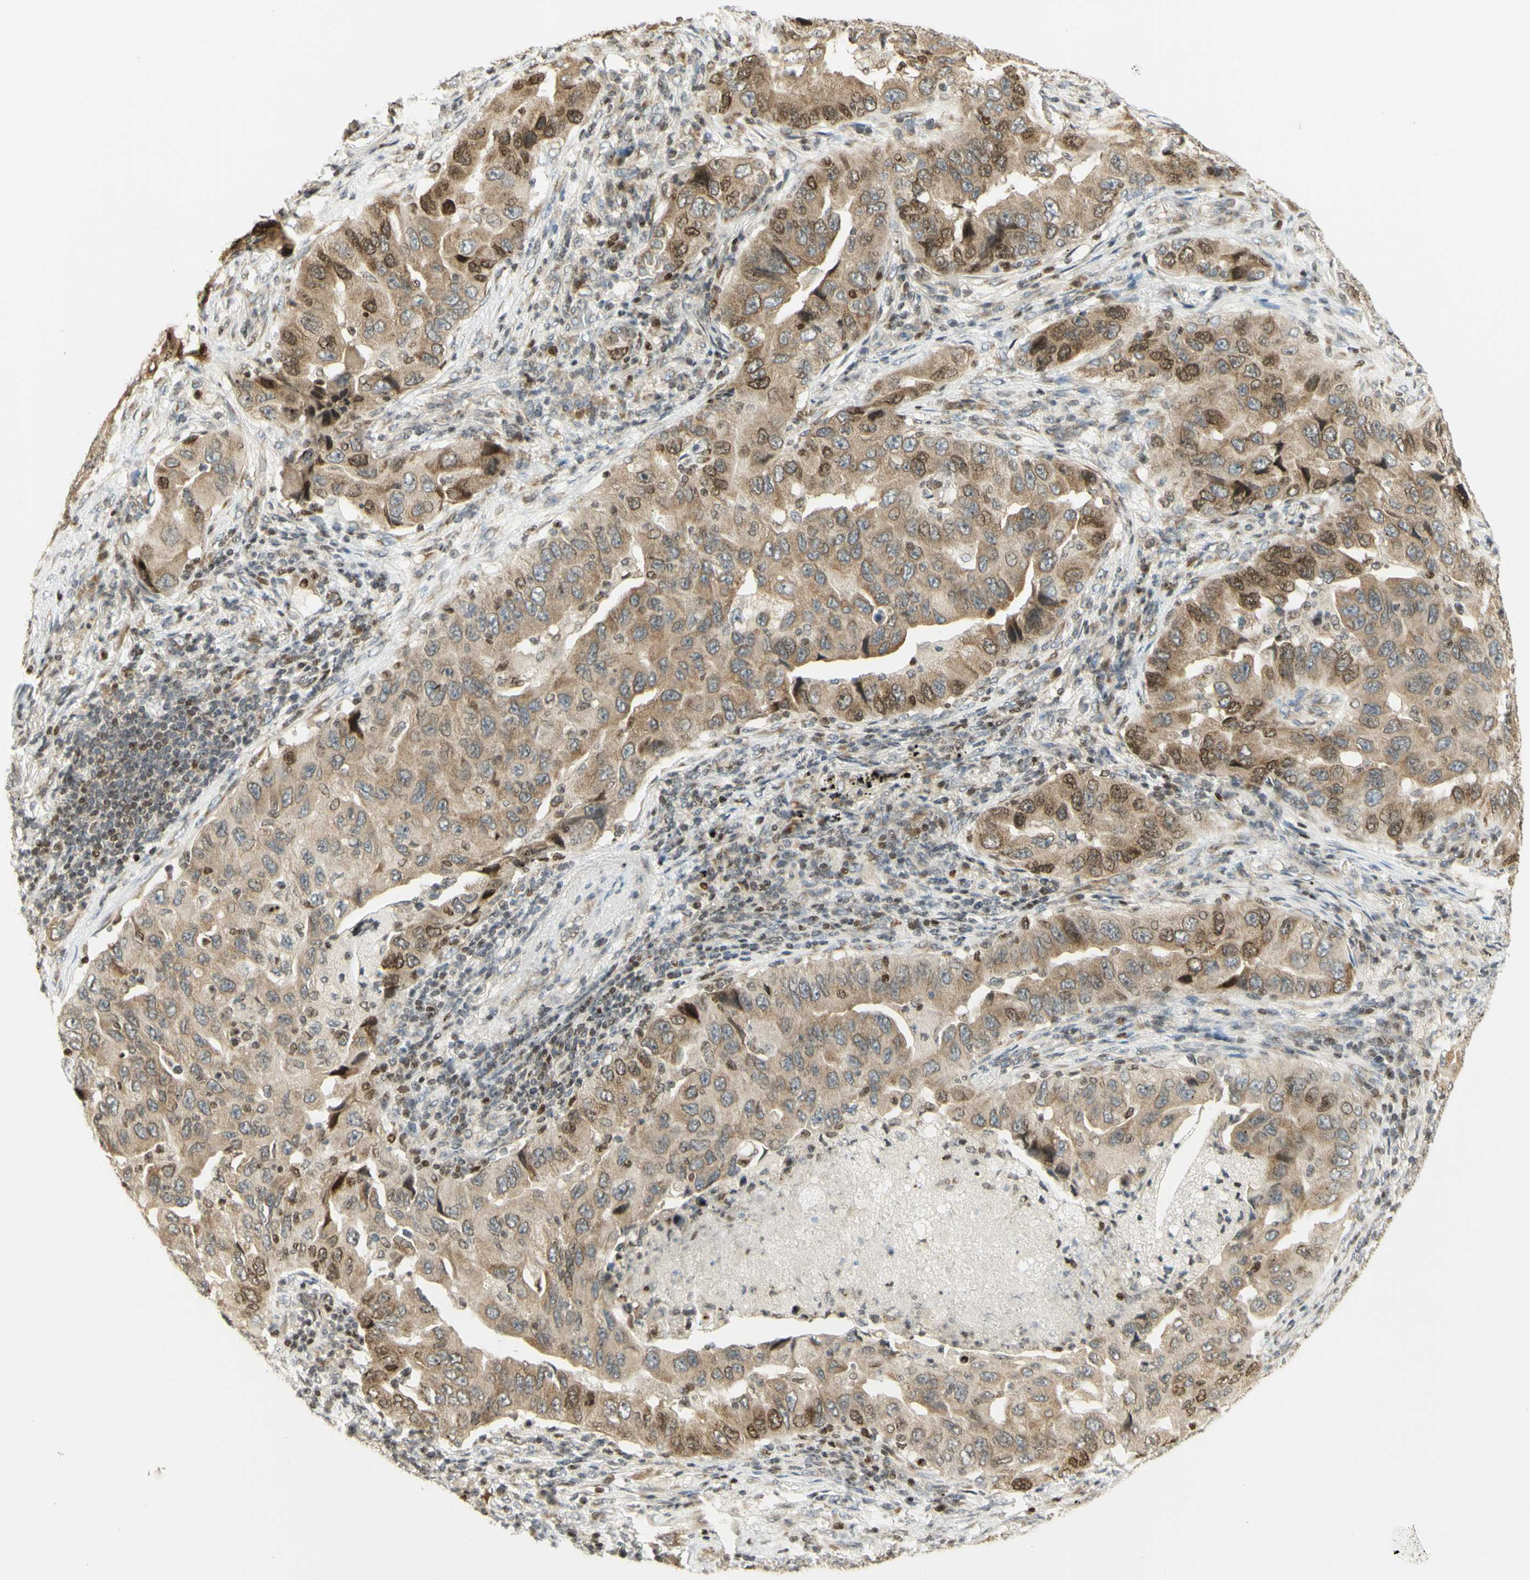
{"staining": {"intensity": "moderate", "quantity": ">75%", "location": "cytoplasmic/membranous,nuclear"}, "tissue": "lung cancer", "cell_type": "Tumor cells", "image_type": "cancer", "snomed": [{"axis": "morphology", "description": "Adenocarcinoma, NOS"}, {"axis": "topography", "description": "Lung"}], "caption": "Adenocarcinoma (lung) tissue displays moderate cytoplasmic/membranous and nuclear expression in approximately >75% of tumor cells", "gene": "KIF11", "patient": {"sex": "female", "age": 65}}